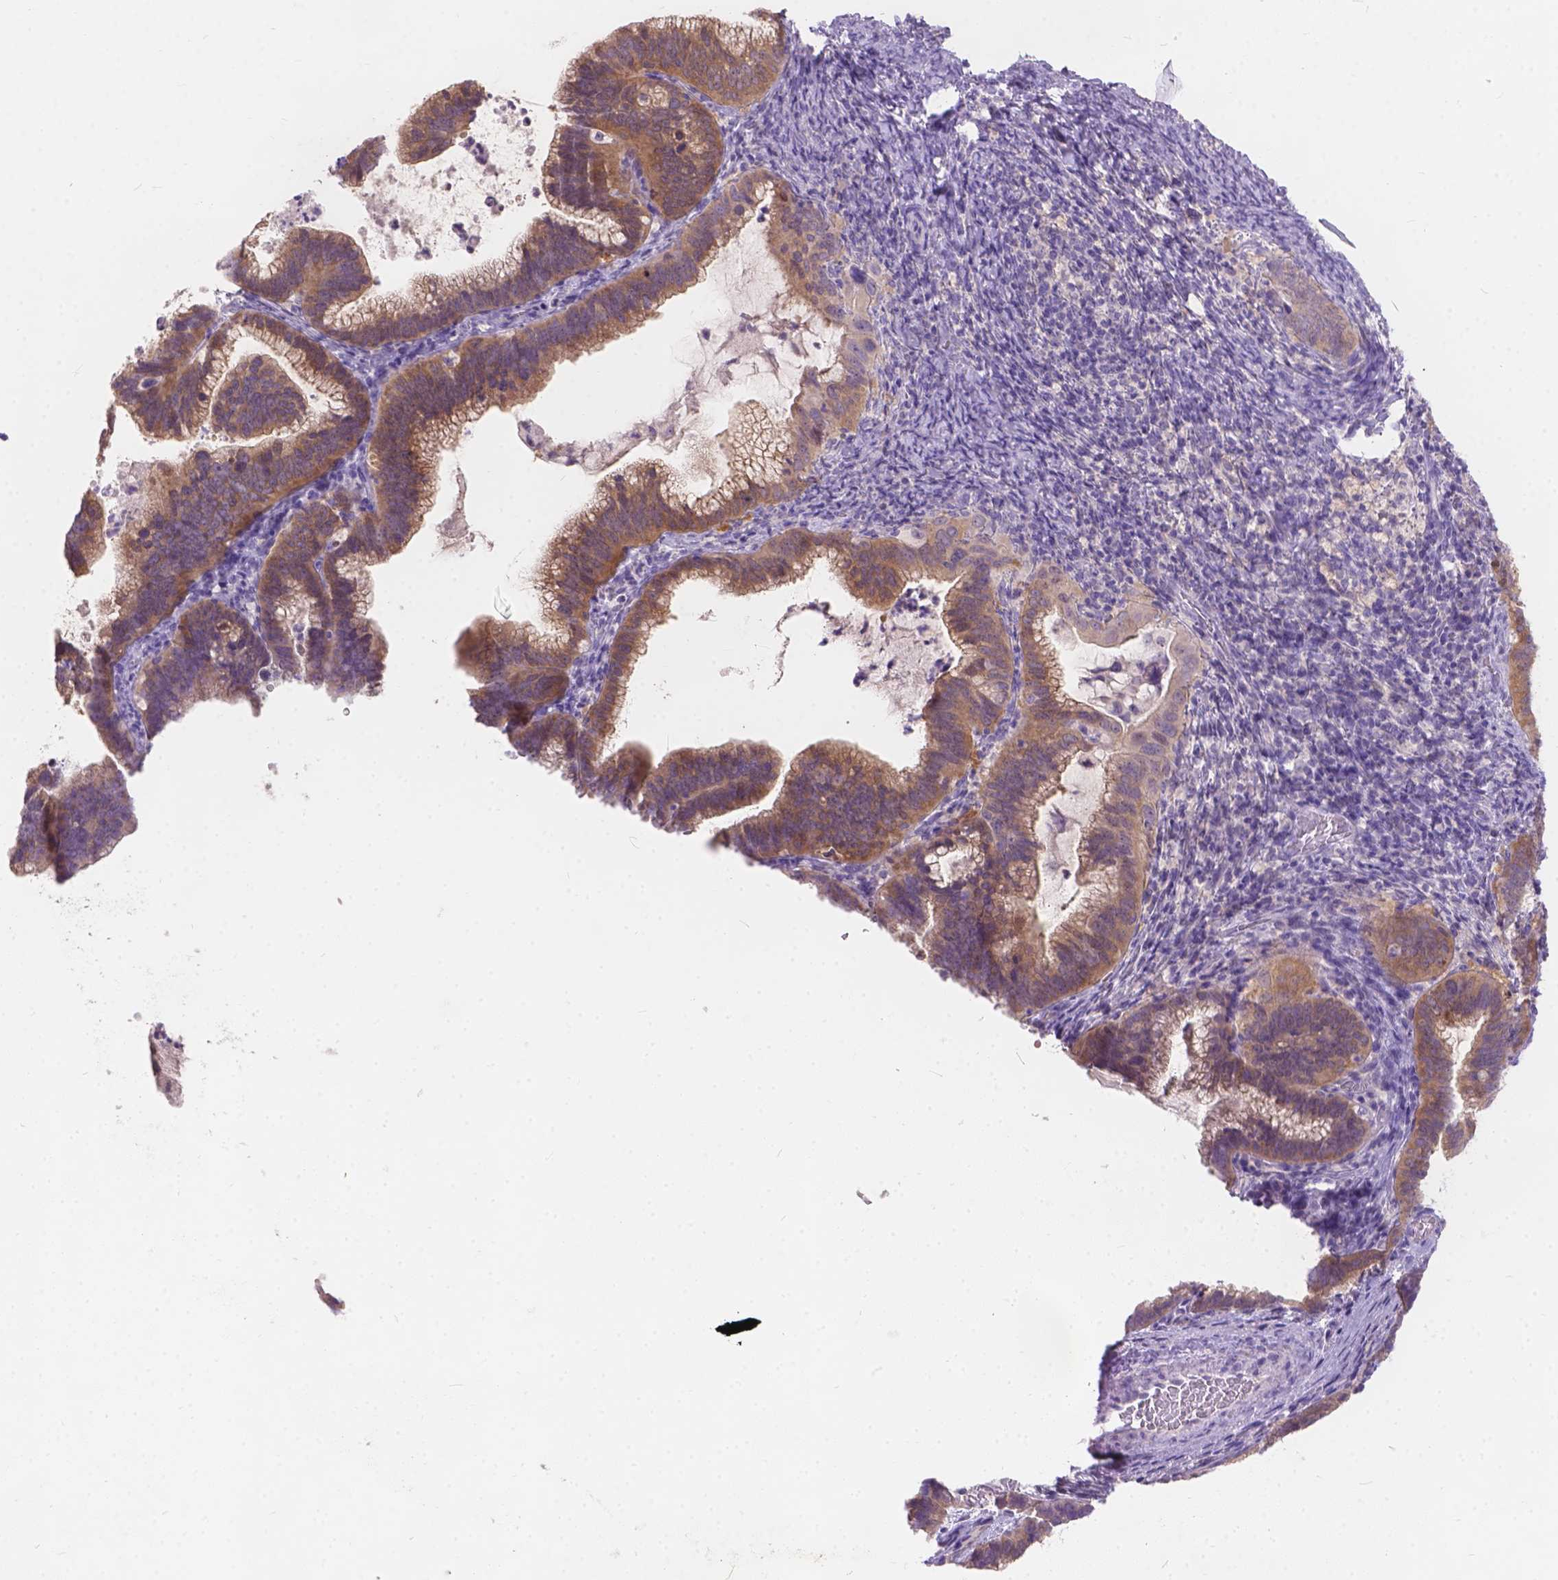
{"staining": {"intensity": "moderate", "quantity": "25%-75%", "location": "cytoplasmic/membranous"}, "tissue": "cervical cancer", "cell_type": "Tumor cells", "image_type": "cancer", "snomed": [{"axis": "morphology", "description": "Adenocarcinoma, NOS"}, {"axis": "topography", "description": "Cervix"}], "caption": "Protein analysis of cervical cancer (adenocarcinoma) tissue exhibits moderate cytoplasmic/membranous expression in approximately 25%-75% of tumor cells. (DAB (3,3'-diaminobenzidine) = brown stain, brightfield microscopy at high magnification).", "gene": "PEX11G", "patient": {"sex": "female", "age": 61}}